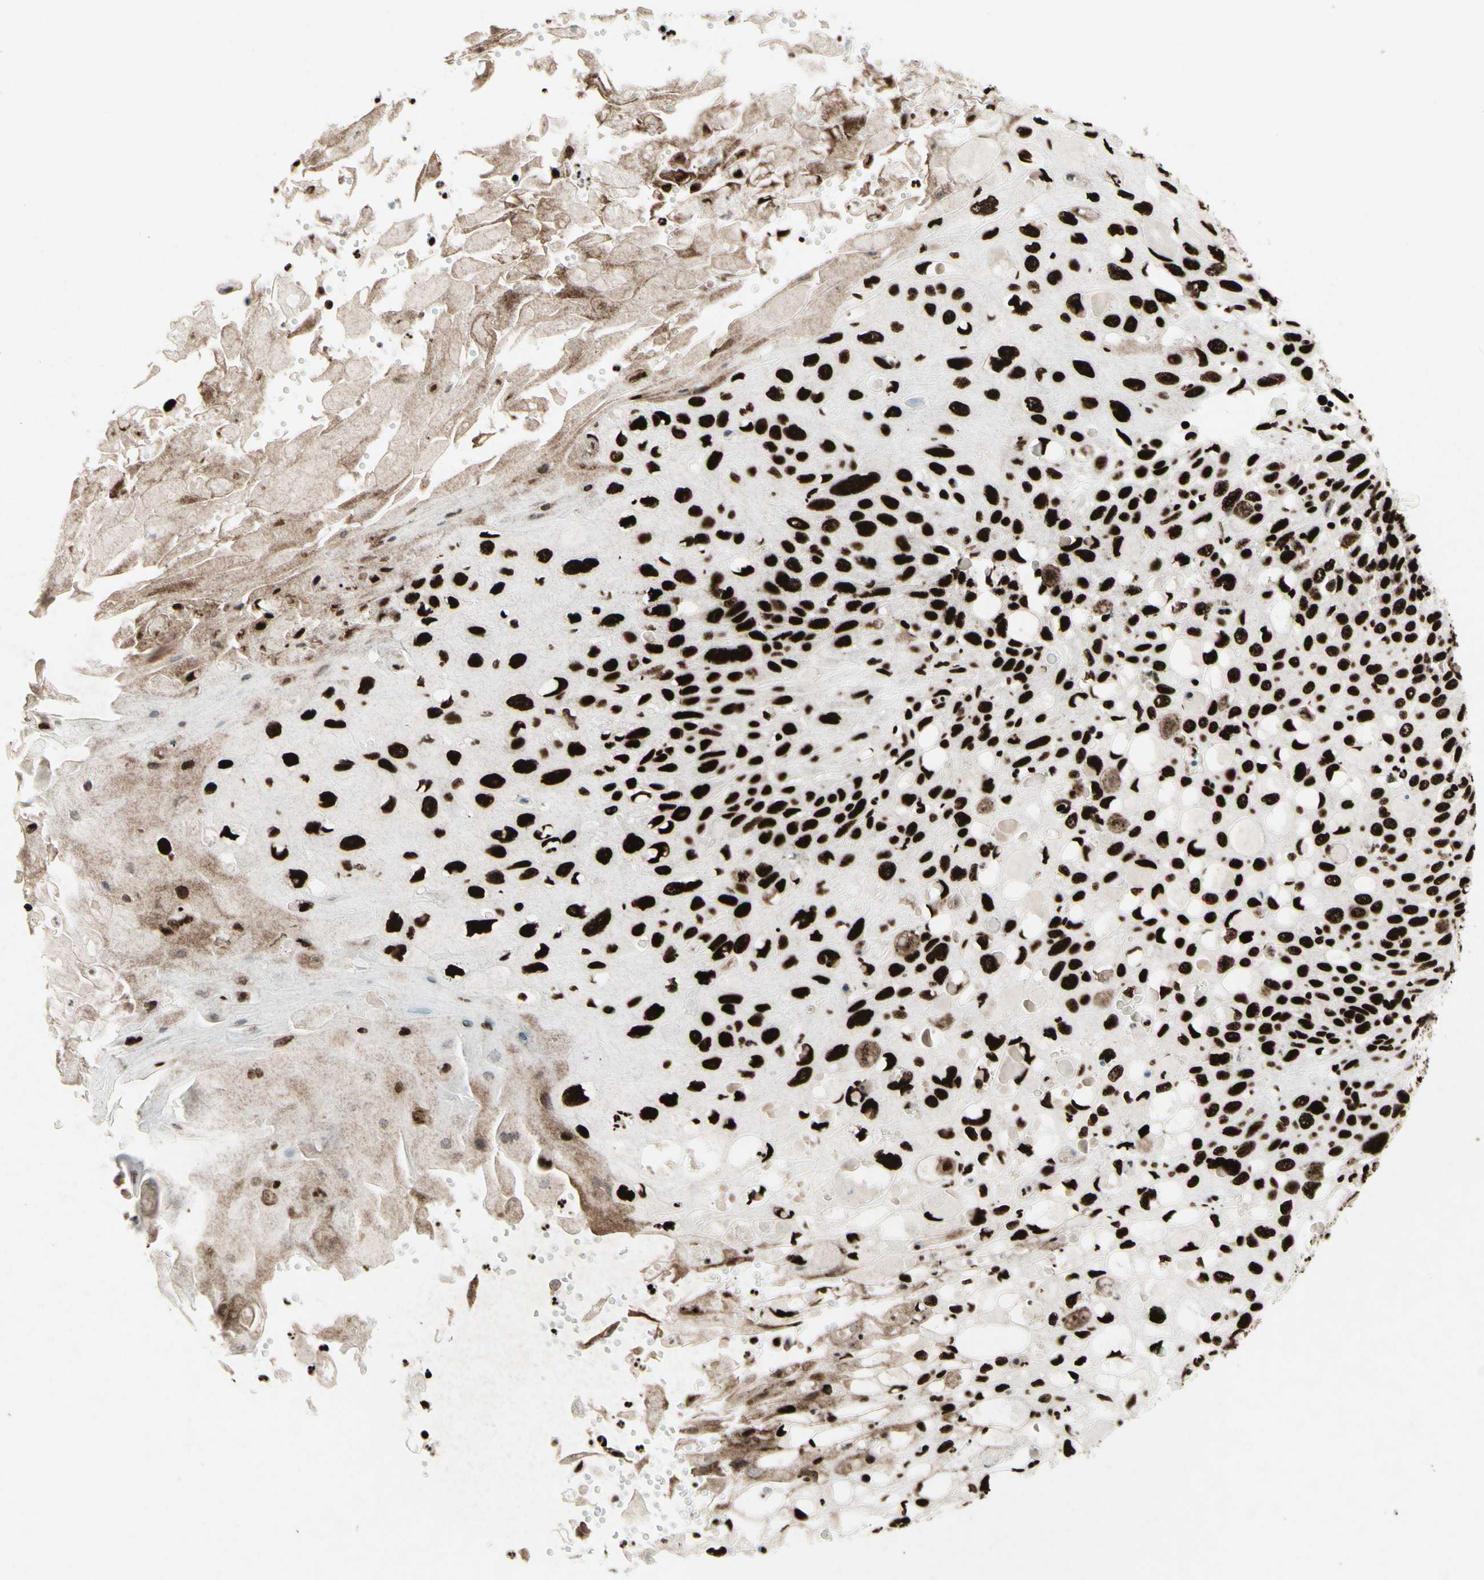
{"staining": {"intensity": "strong", "quantity": ">75%", "location": "nuclear"}, "tissue": "cervical cancer", "cell_type": "Tumor cells", "image_type": "cancer", "snomed": [{"axis": "morphology", "description": "Squamous cell carcinoma, NOS"}, {"axis": "topography", "description": "Cervix"}], "caption": "Immunohistochemistry (IHC) image of human cervical squamous cell carcinoma stained for a protein (brown), which demonstrates high levels of strong nuclear staining in approximately >75% of tumor cells.", "gene": "U2AF2", "patient": {"sex": "female", "age": 70}}